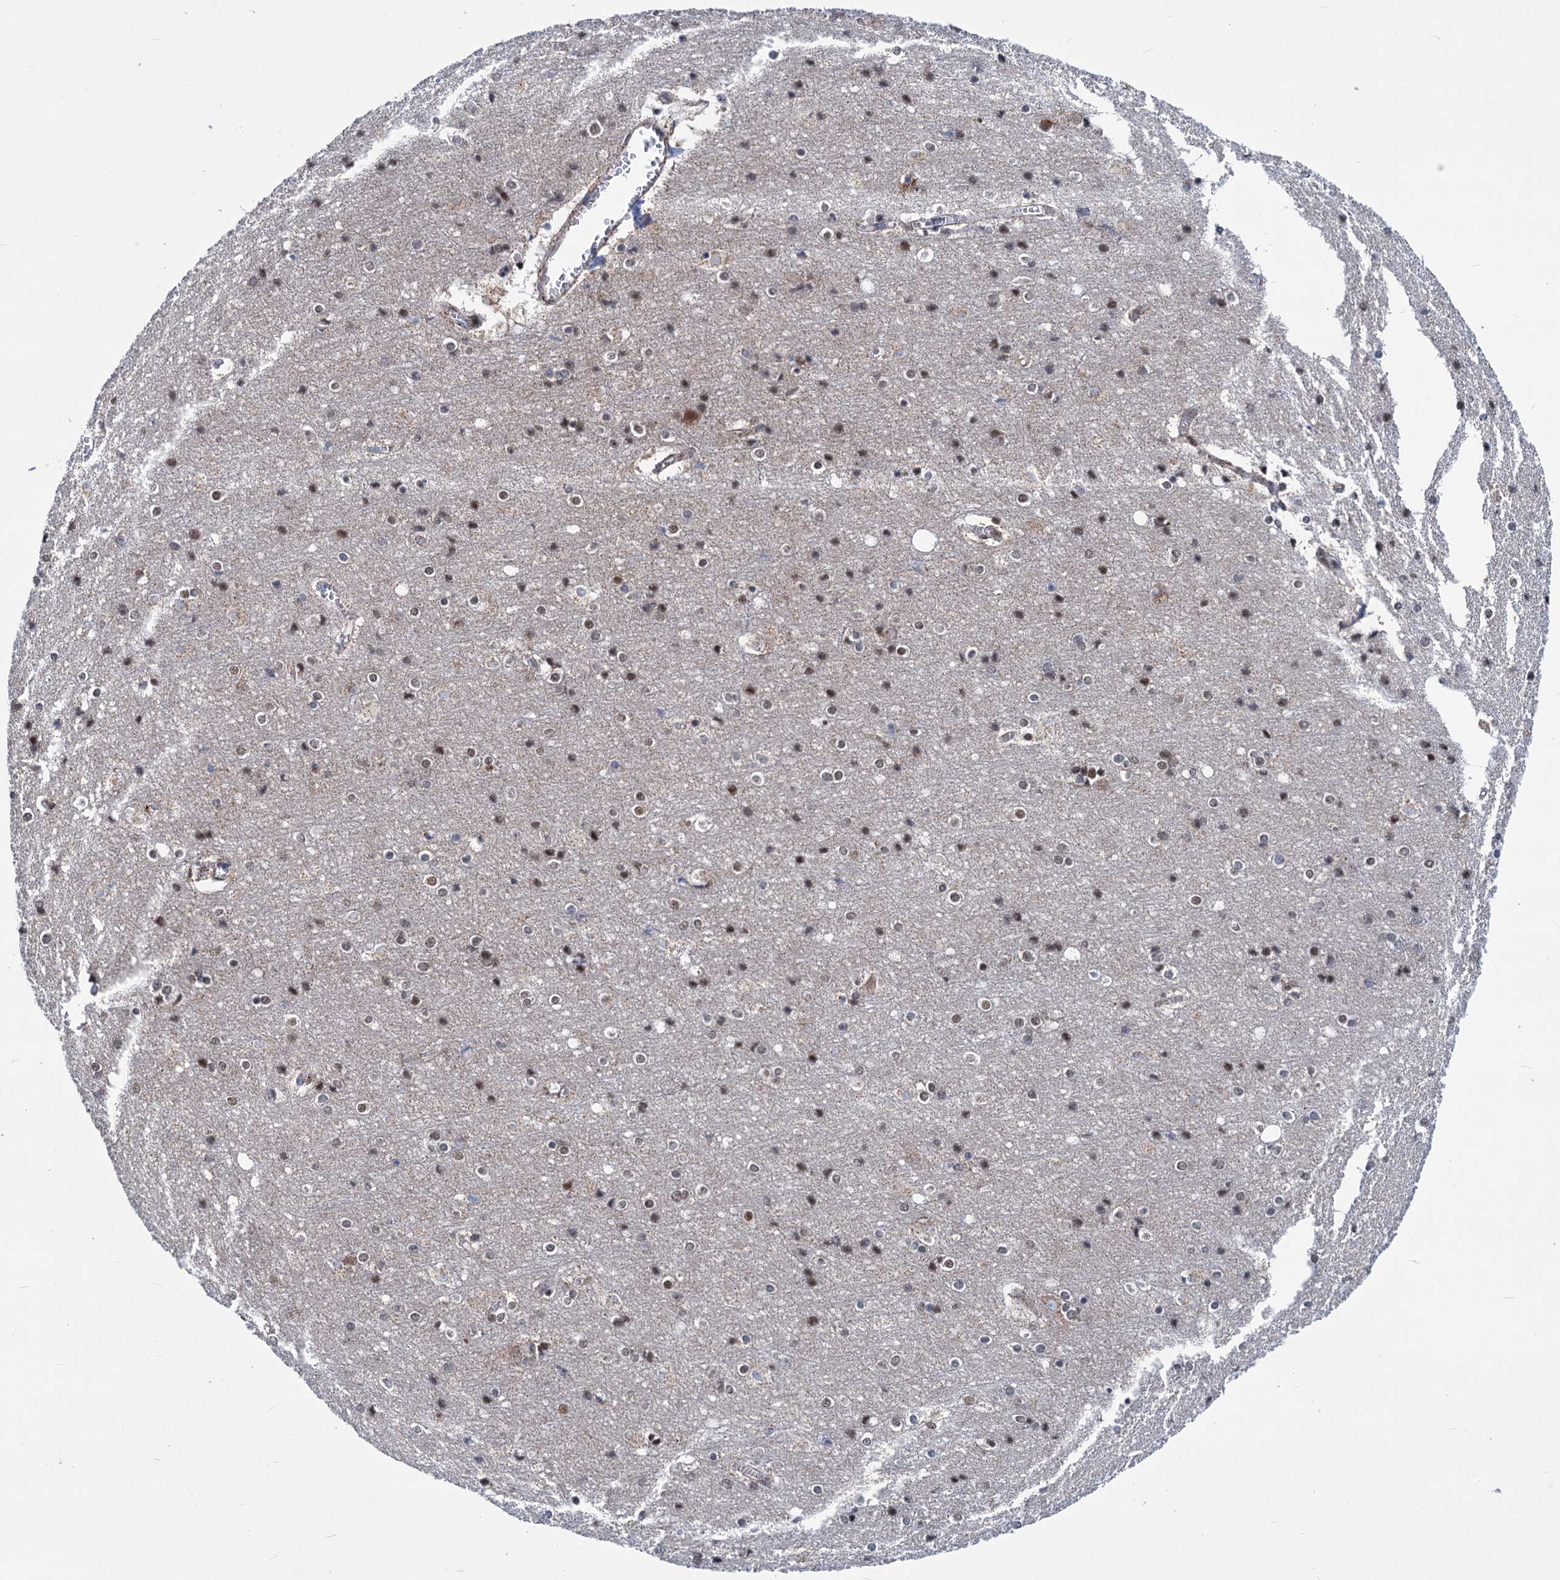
{"staining": {"intensity": "negative", "quantity": "none", "location": "none"}, "tissue": "cerebral cortex", "cell_type": "Endothelial cells", "image_type": "normal", "snomed": [{"axis": "morphology", "description": "Normal tissue, NOS"}, {"axis": "topography", "description": "Cerebral cortex"}], "caption": "Immunohistochemistry histopathology image of normal cerebral cortex stained for a protein (brown), which shows no staining in endothelial cells.", "gene": "MORN3", "patient": {"sex": "male", "age": 54}}